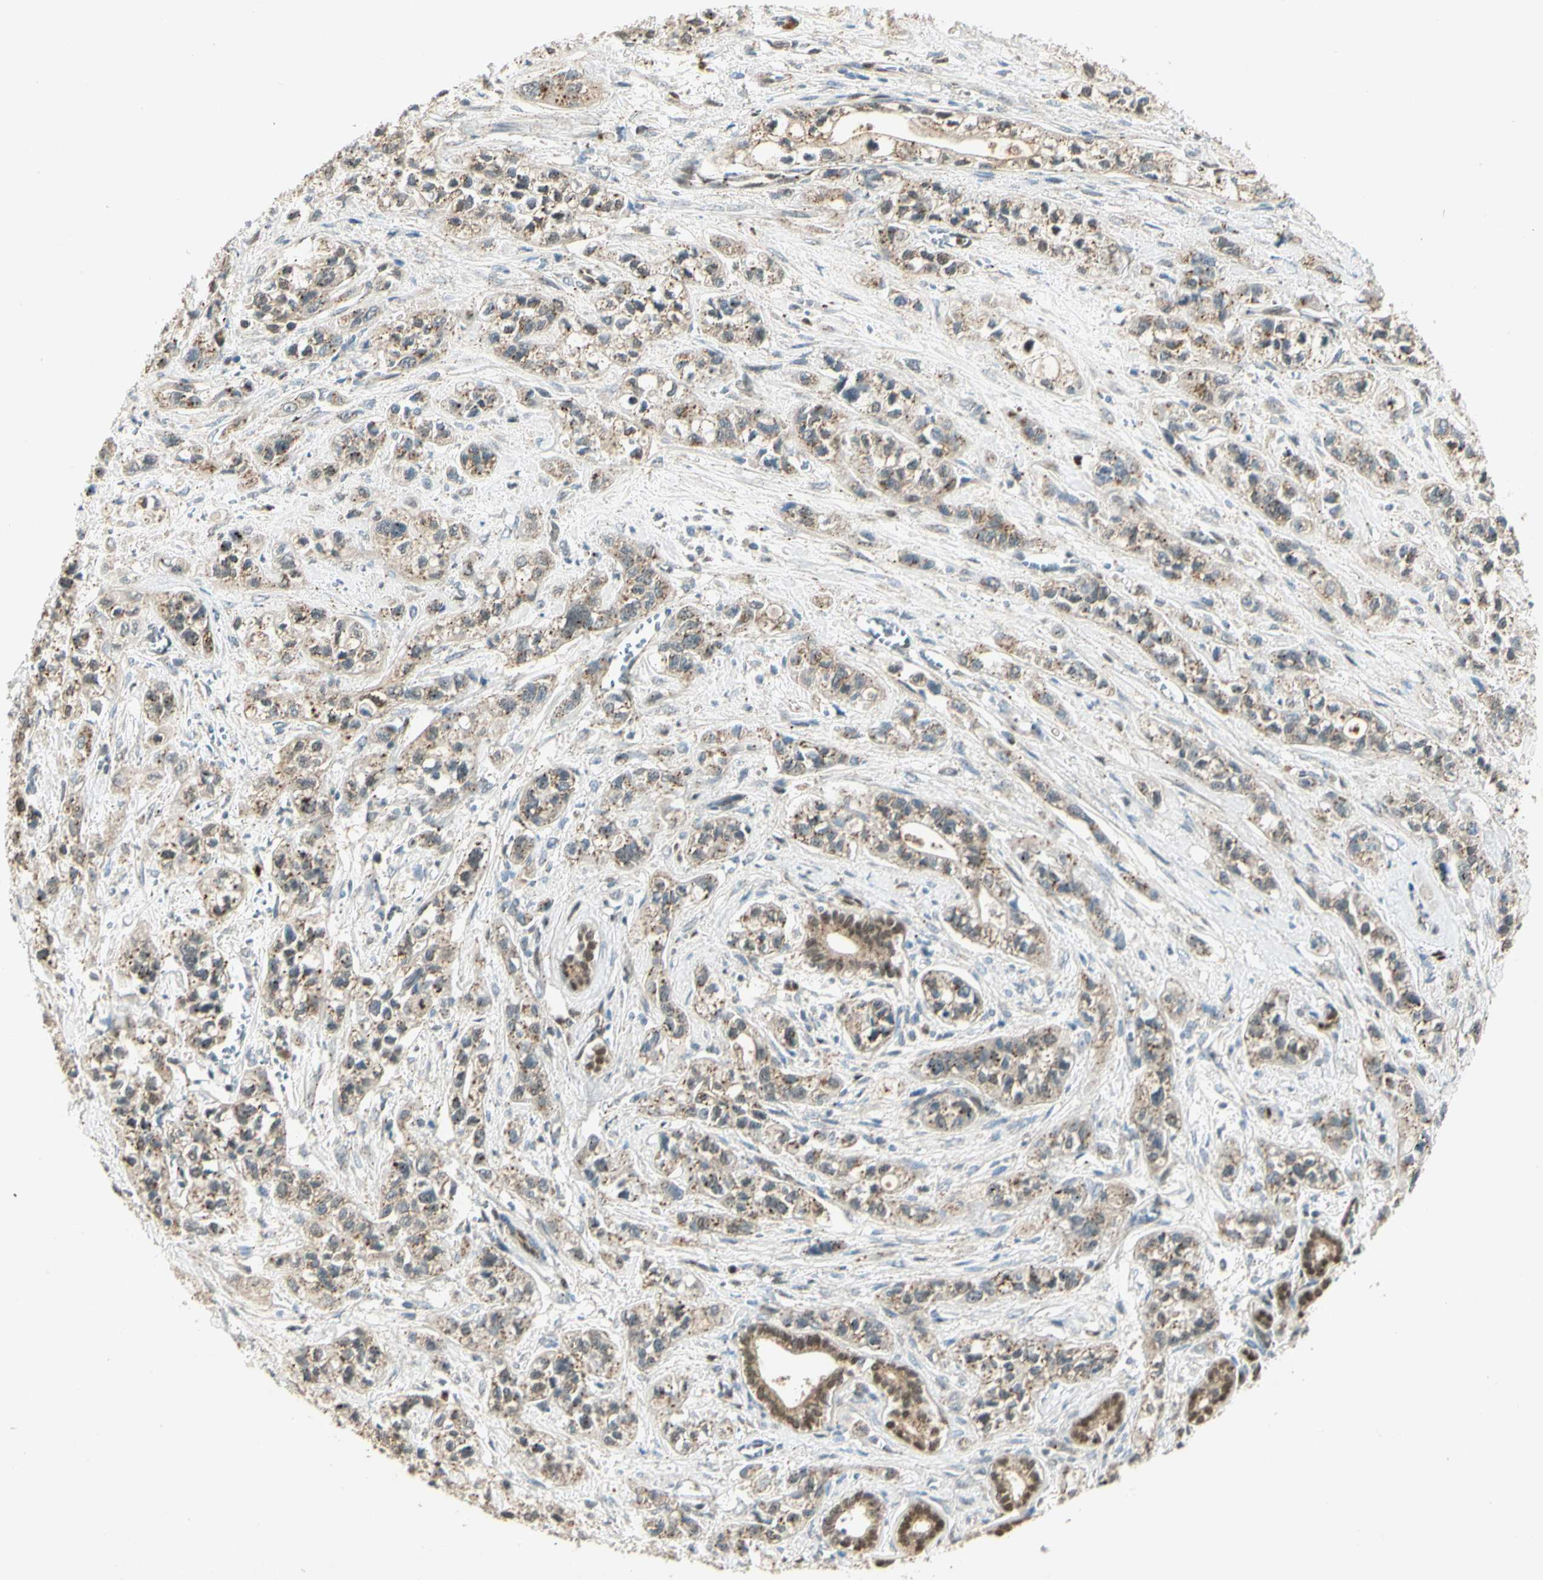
{"staining": {"intensity": "moderate", "quantity": "25%-75%", "location": "cytoplasmic/membranous"}, "tissue": "pancreatic cancer", "cell_type": "Tumor cells", "image_type": "cancer", "snomed": [{"axis": "morphology", "description": "Adenocarcinoma, NOS"}, {"axis": "topography", "description": "Pancreas"}], "caption": "This is an image of immunohistochemistry staining of adenocarcinoma (pancreatic), which shows moderate staining in the cytoplasmic/membranous of tumor cells.", "gene": "LTA4H", "patient": {"sex": "male", "age": 74}}